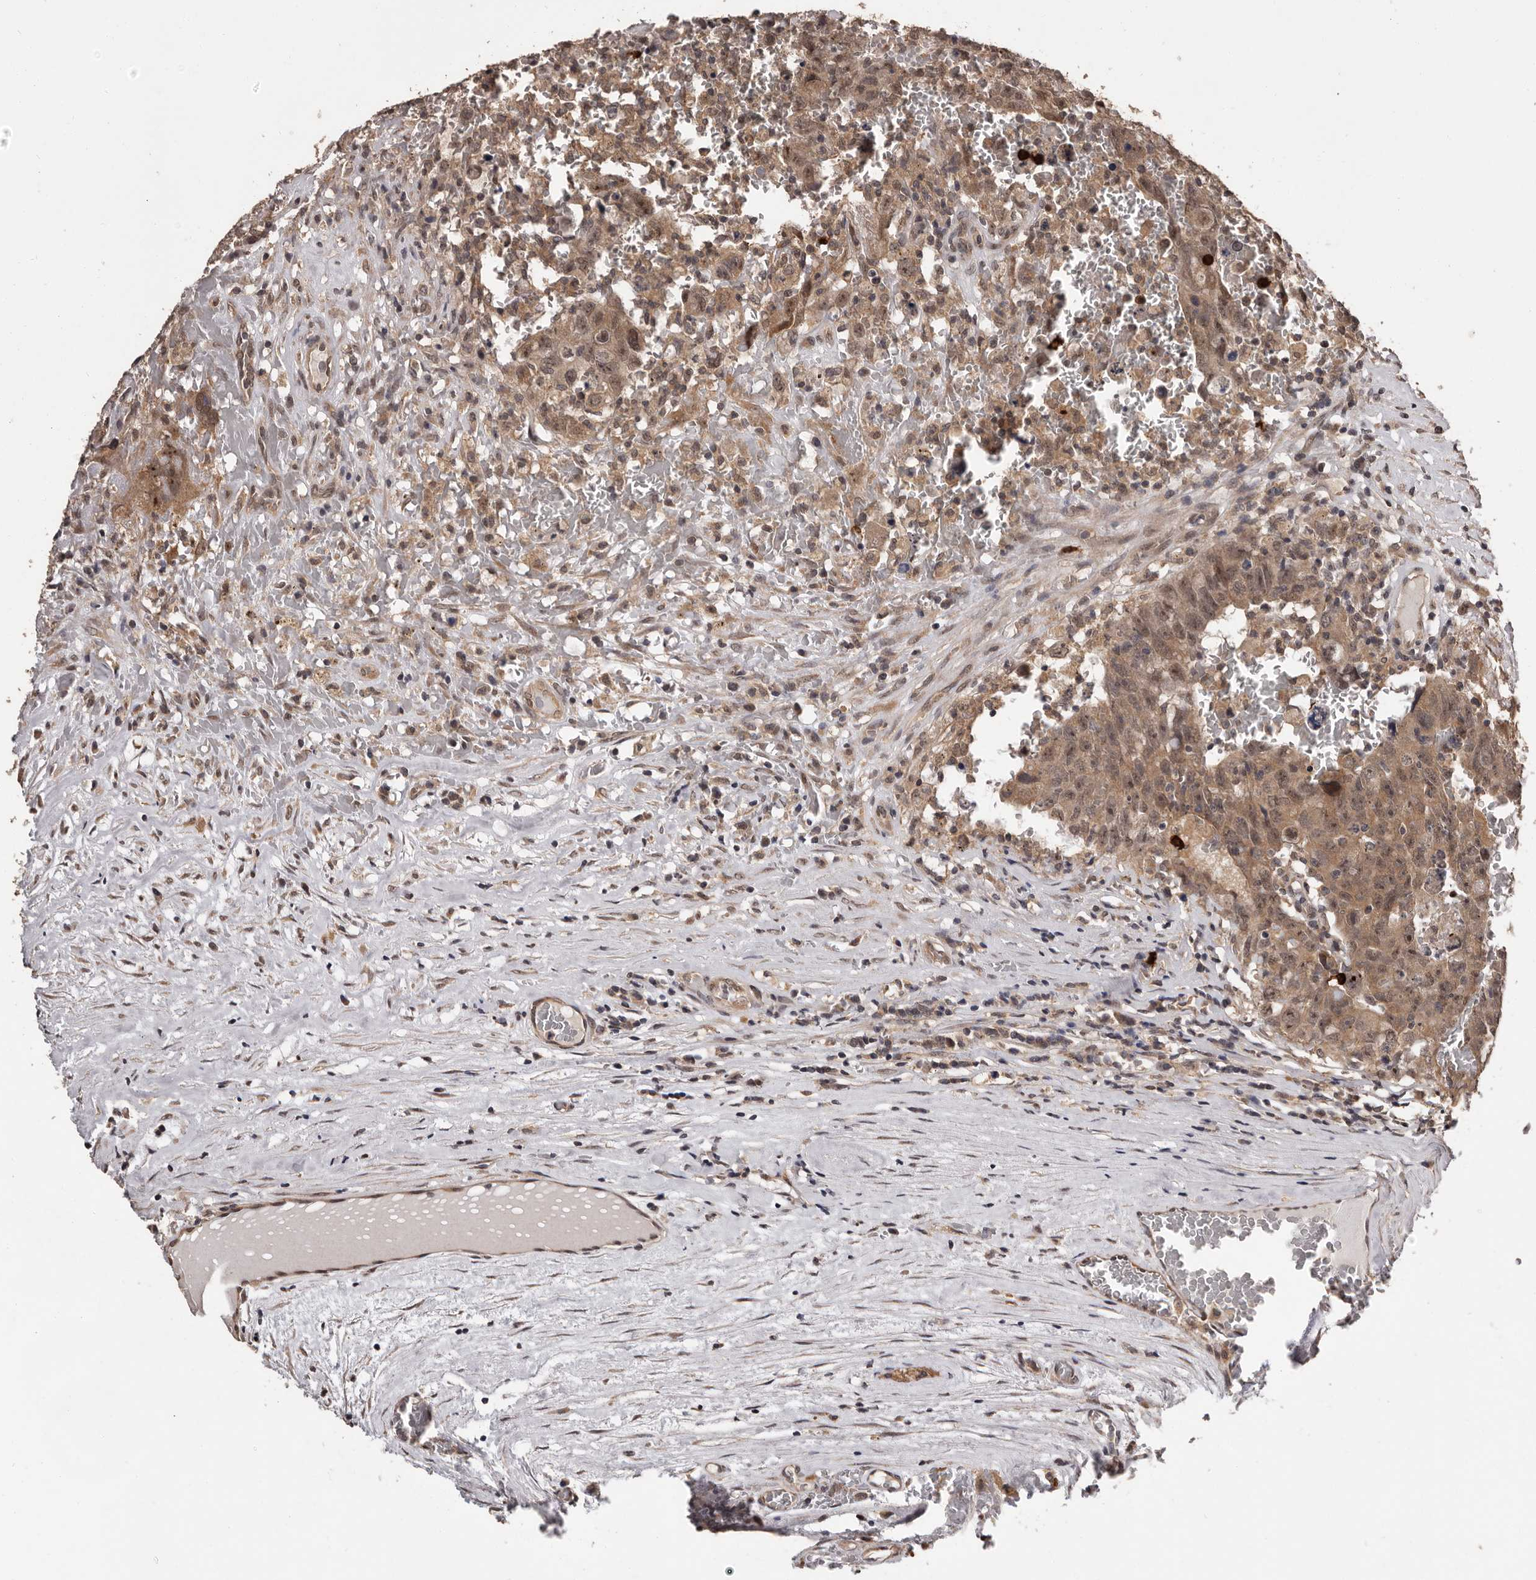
{"staining": {"intensity": "moderate", "quantity": ">75%", "location": "cytoplasmic/membranous,nuclear"}, "tissue": "testis cancer", "cell_type": "Tumor cells", "image_type": "cancer", "snomed": [{"axis": "morphology", "description": "Carcinoma, Embryonal, NOS"}, {"axis": "topography", "description": "Testis"}], "caption": "Immunohistochemistry of testis cancer (embryonal carcinoma) exhibits medium levels of moderate cytoplasmic/membranous and nuclear expression in approximately >75% of tumor cells.", "gene": "VPS37A", "patient": {"sex": "male", "age": 26}}